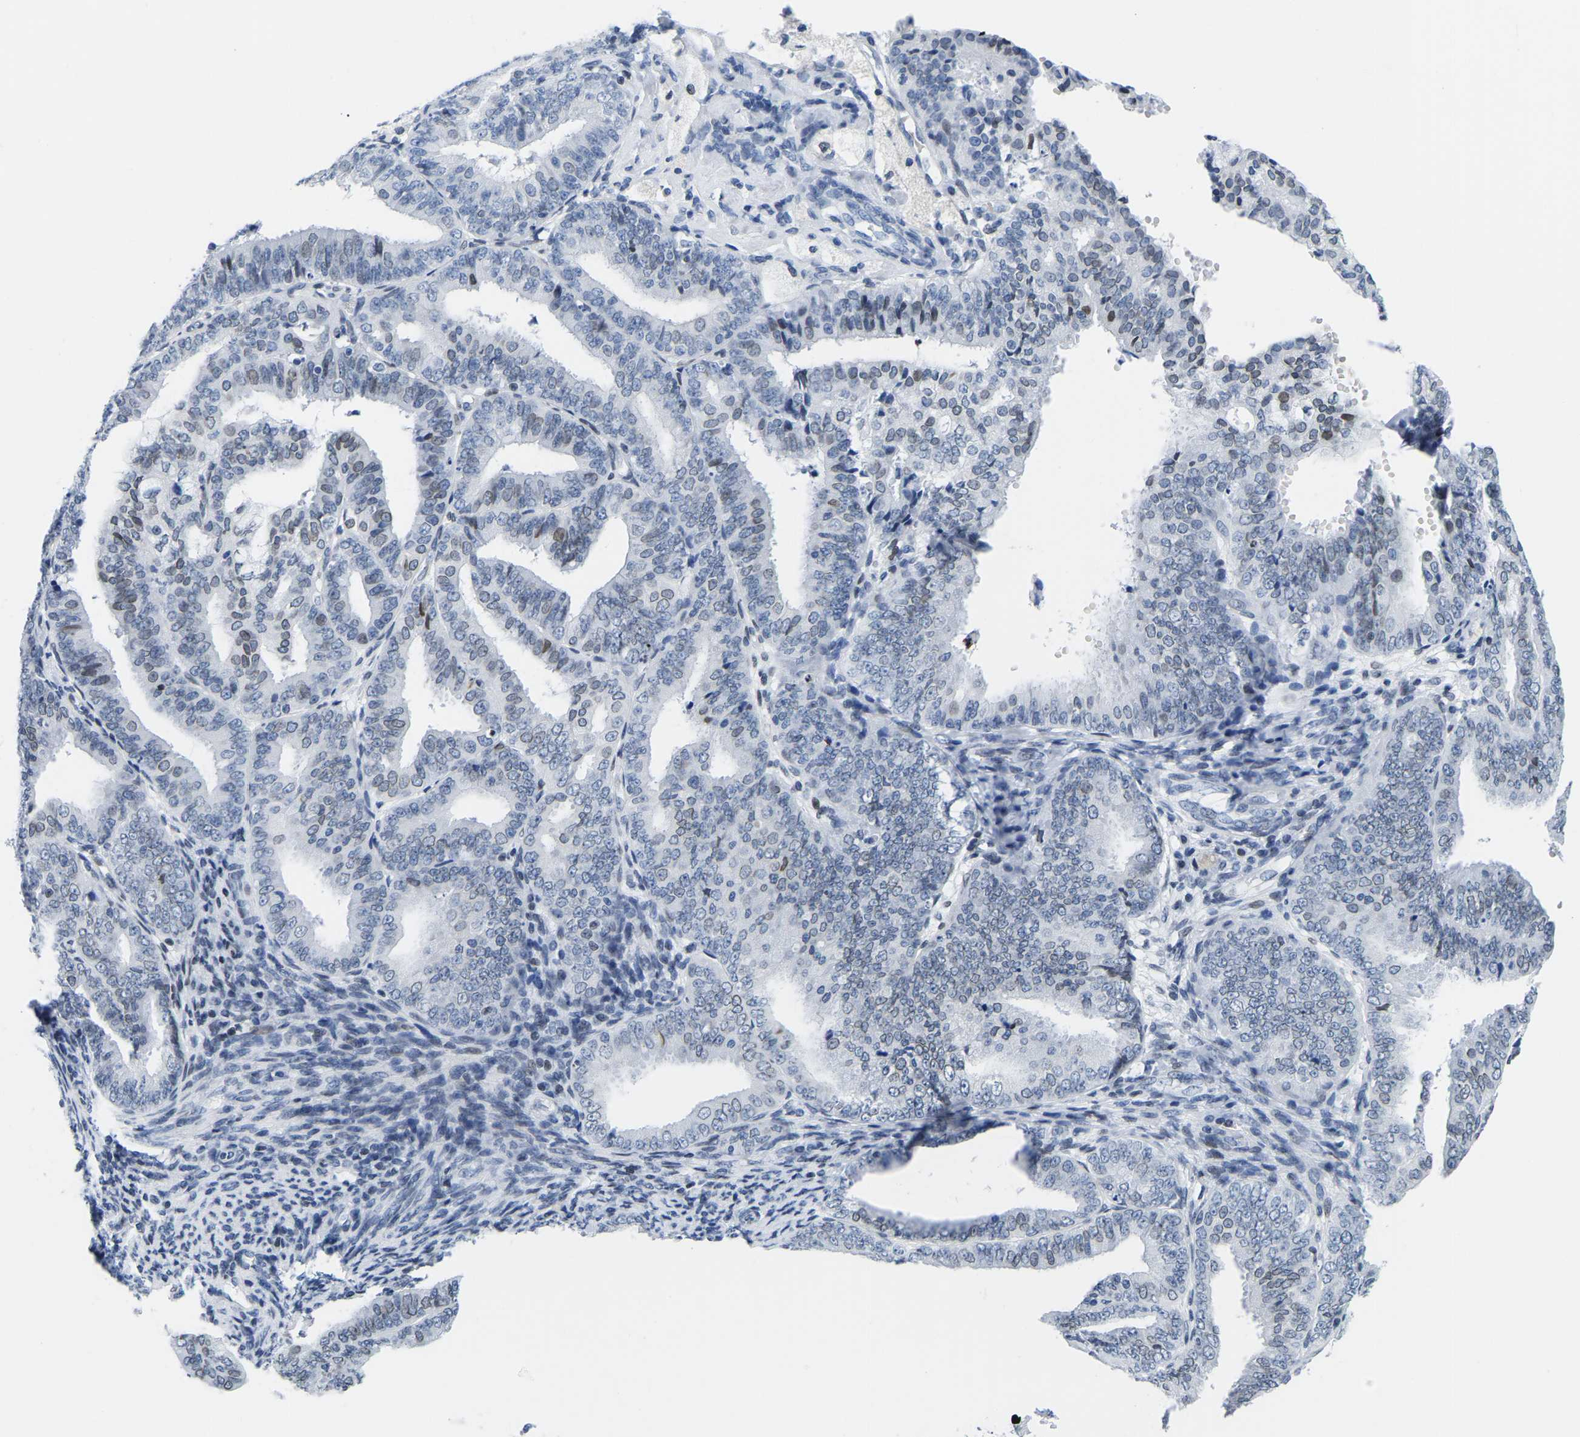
{"staining": {"intensity": "weak", "quantity": "25%-75%", "location": "cytoplasmic/membranous,nuclear"}, "tissue": "endometrial cancer", "cell_type": "Tumor cells", "image_type": "cancer", "snomed": [{"axis": "morphology", "description": "Adenocarcinoma, NOS"}, {"axis": "topography", "description": "Endometrium"}], "caption": "Brown immunohistochemical staining in human endometrial cancer (adenocarcinoma) displays weak cytoplasmic/membranous and nuclear staining in about 25%-75% of tumor cells. (Stains: DAB (3,3'-diaminobenzidine) in brown, nuclei in blue, Microscopy: brightfield microscopy at high magnification).", "gene": "UPK3A", "patient": {"sex": "female", "age": 63}}